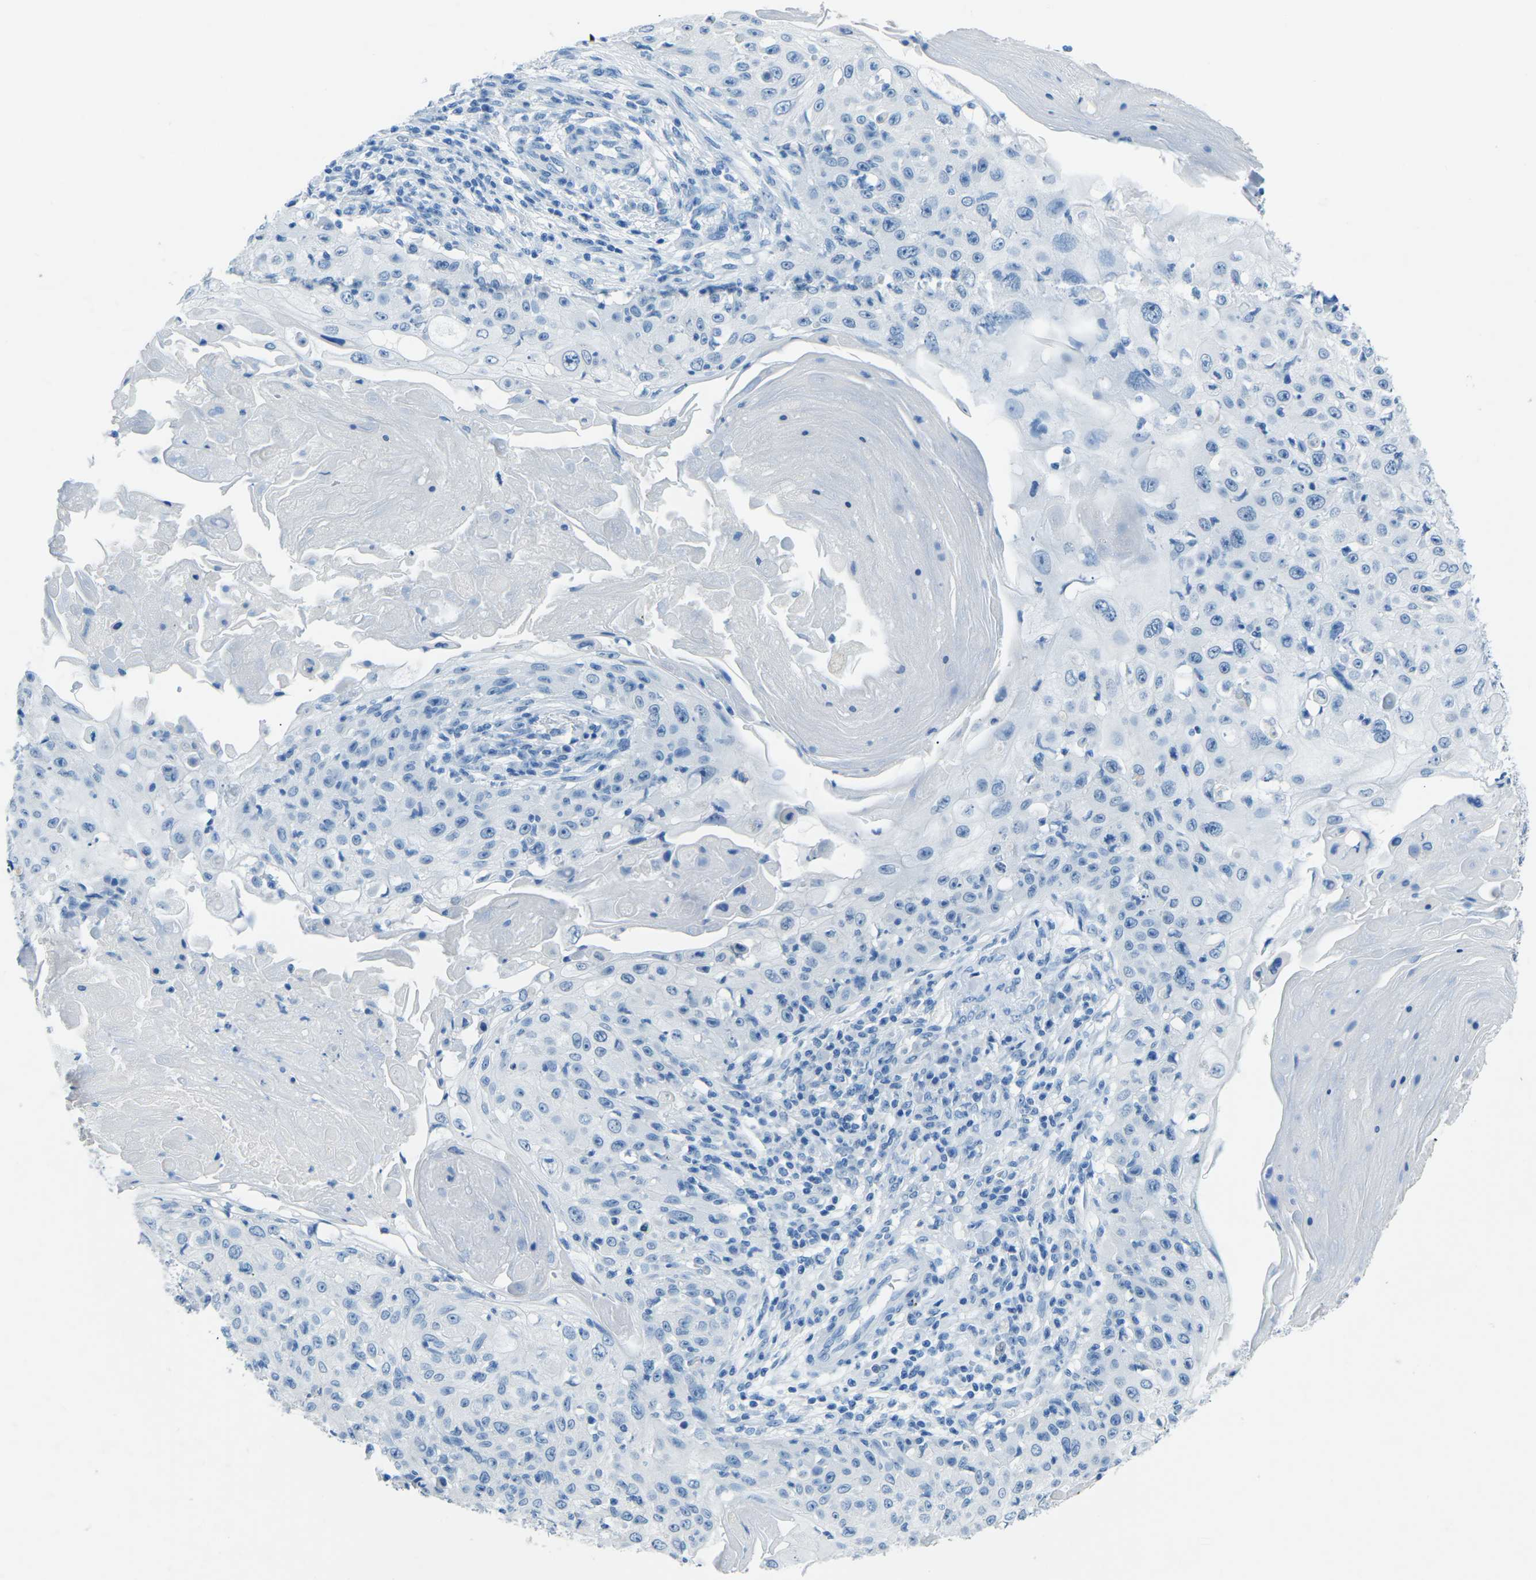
{"staining": {"intensity": "negative", "quantity": "none", "location": "none"}, "tissue": "skin cancer", "cell_type": "Tumor cells", "image_type": "cancer", "snomed": [{"axis": "morphology", "description": "Squamous cell carcinoma, NOS"}, {"axis": "topography", "description": "Skin"}], "caption": "This is an immunohistochemistry image of human skin squamous cell carcinoma. There is no staining in tumor cells.", "gene": "MYH8", "patient": {"sex": "male", "age": 86}}